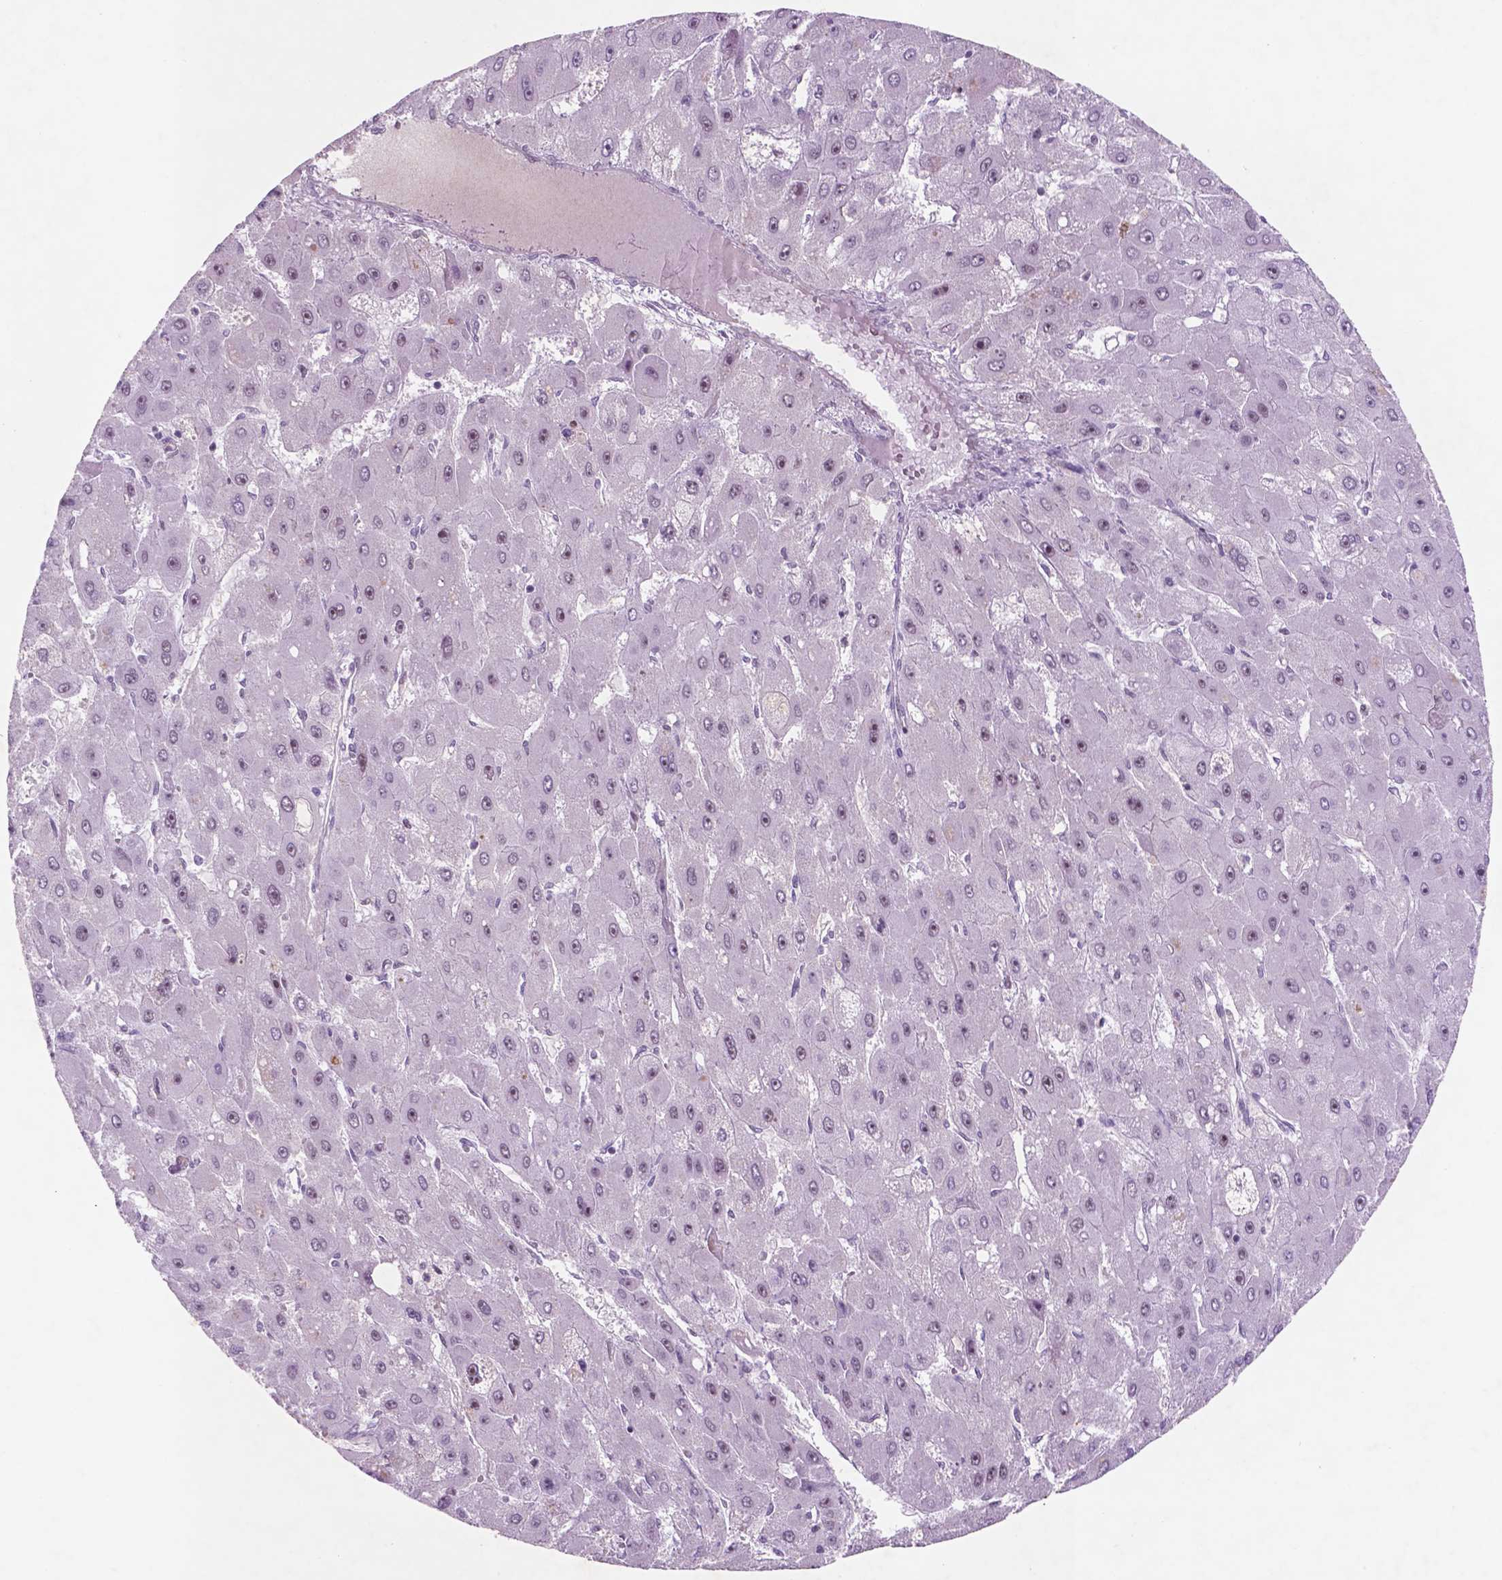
{"staining": {"intensity": "negative", "quantity": "none", "location": "none"}, "tissue": "liver cancer", "cell_type": "Tumor cells", "image_type": "cancer", "snomed": [{"axis": "morphology", "description": "Carcinoma, Hepatocellular, NOS"}, {"axis": "topography", "description": "Liver"}], "caption": "High magnification brightfield microscopy of hepatocellular carcinoma (liver) stained with DAB (brown) and counterstained with hematoxylin (blue): tumor cells show no significant staining.", "gene": "CTR9", "patient": {"sex": "female", "age": 25}}